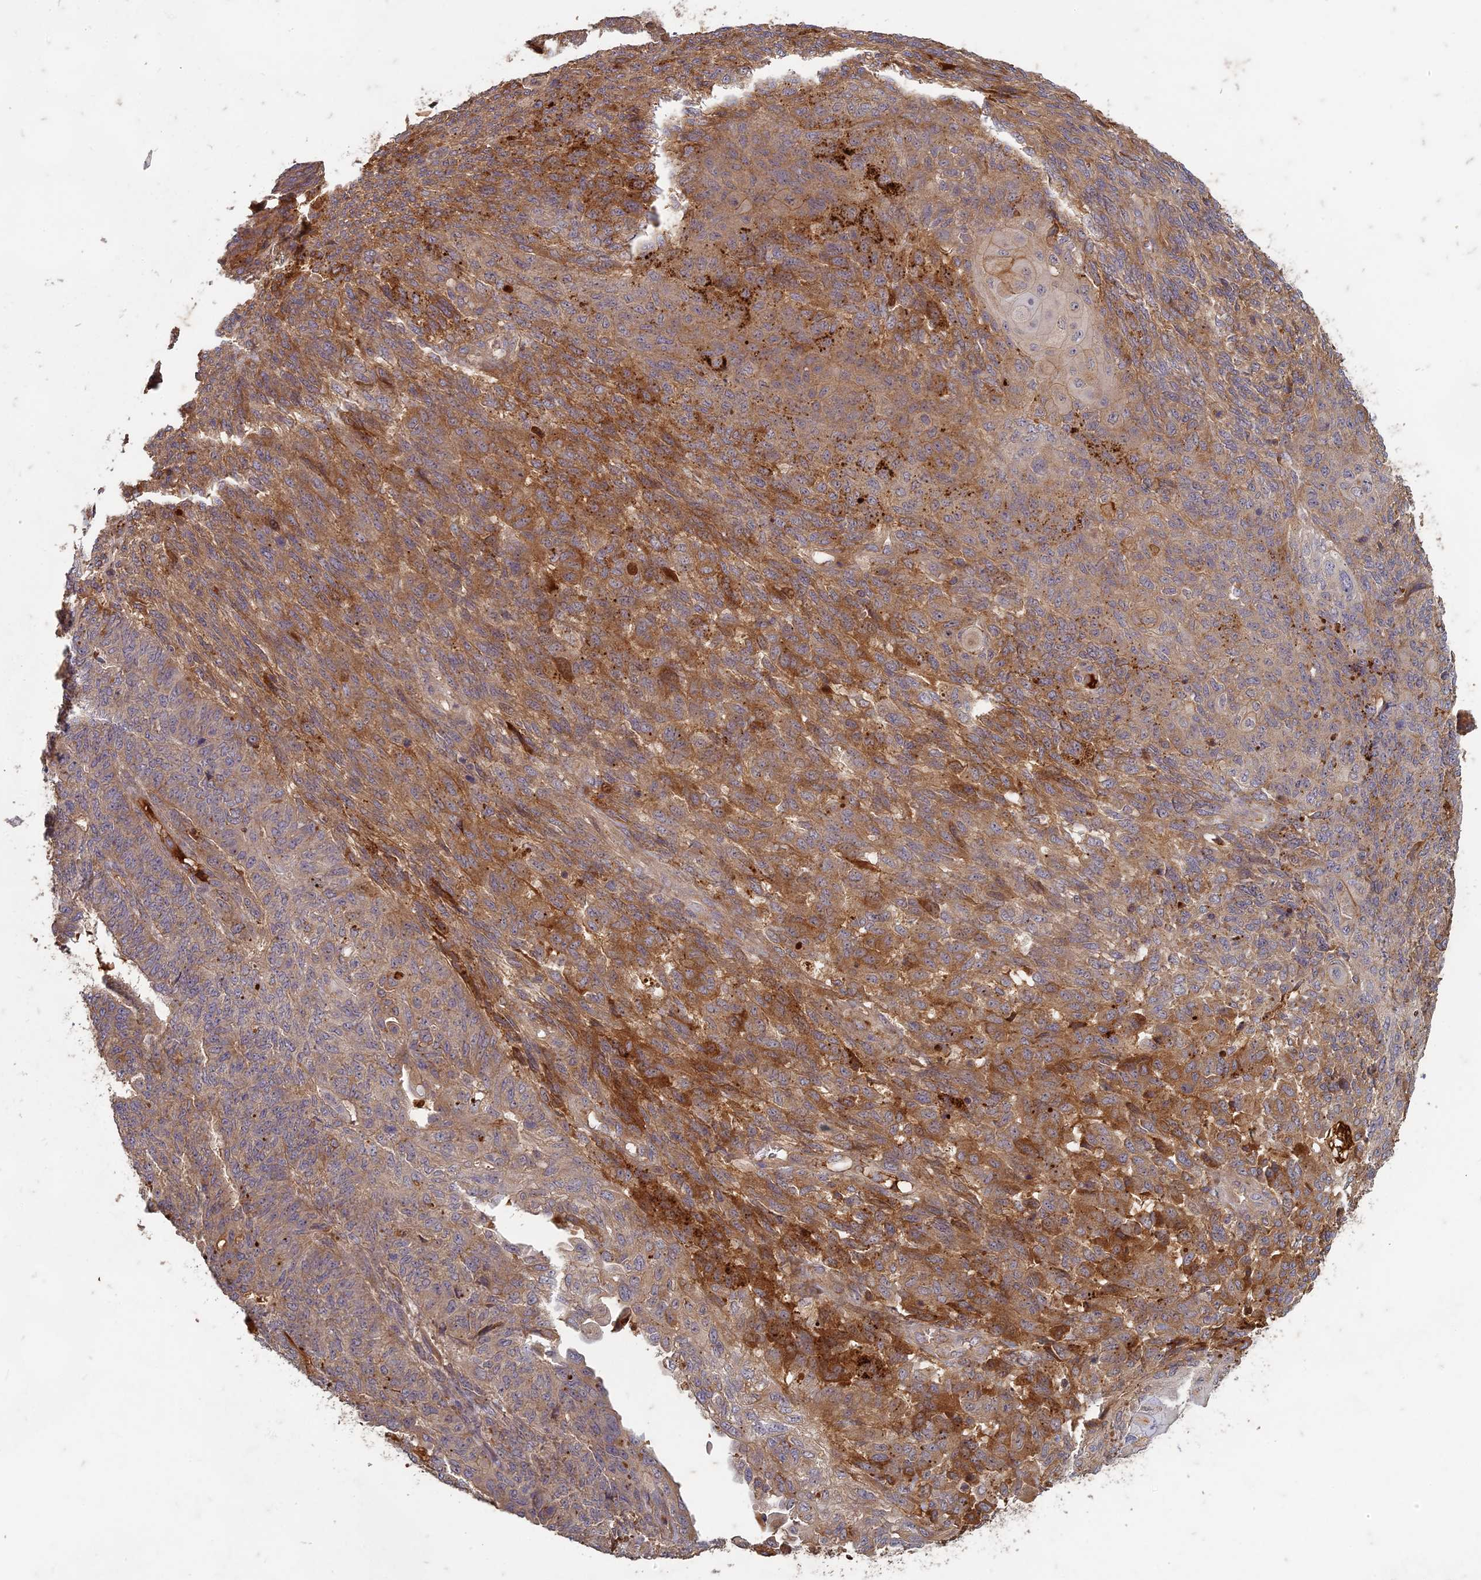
{"staining": {"intensity": "moderate", "quantity": ">75%", "location": "cytoplasmic/membranous"}, "tissue": "endometrial cancer", "cell_type": "Tumor cells", "image_type": "cancer", "snomed": [{"axis": "morphology", "description": "Adenocarcinoma, NOS"}, {"axis": "topography", "description": "Endometrium"}], "caption": "DAB immunohistochemical staining of adenocarcinoma (endometrial) demonstrates moderate cytoplasmic/membranous protein expression in about >75% of tumor cells. Using DAB (3,3'-diaminobenzidine) (brown) and hematoxylin (blue) stains, captured at high magnification using brightfield microscopy.", "gene": "TCF25", "patient": {"sex": "female", "age": 32}}